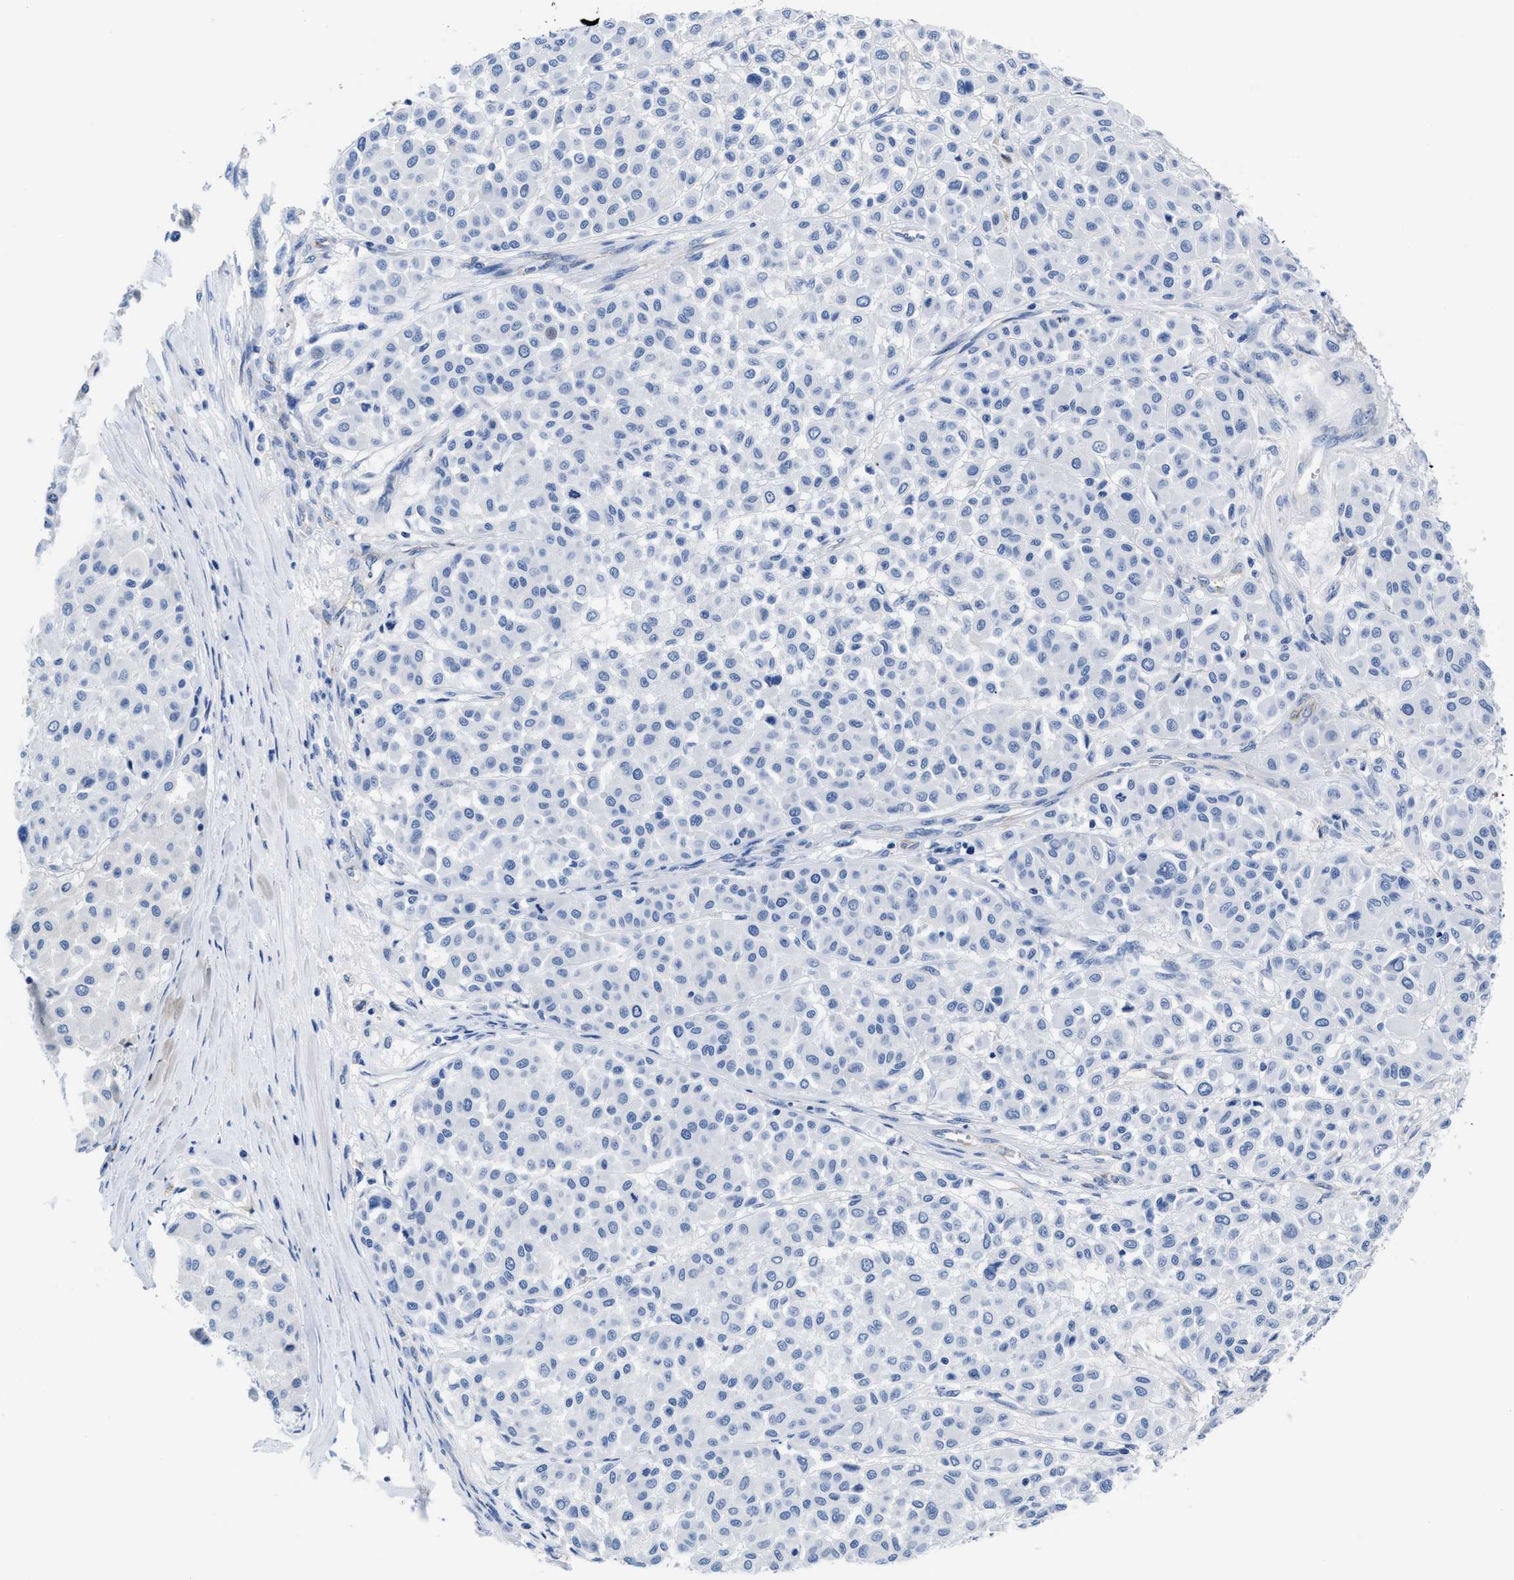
{"staining": {"intensity": "negative", "quantity": "none", "location": "none"}, "tissue": "melanoma", "cell_type": "Tumor cells", "image_type": "cancer", "snomed": [{"axis": "morphology", "description": "Malignant melanoma, Metastatic site"}, {"axis": "topography", "description": "Soft tissue"}], "caption": "This is an IHC histopathology image of human malignant melanoma (metastatic site). There is no staining in tumor cells.", "gene": "SLFN13", "patient": {"sex": "male", "age": 41}}